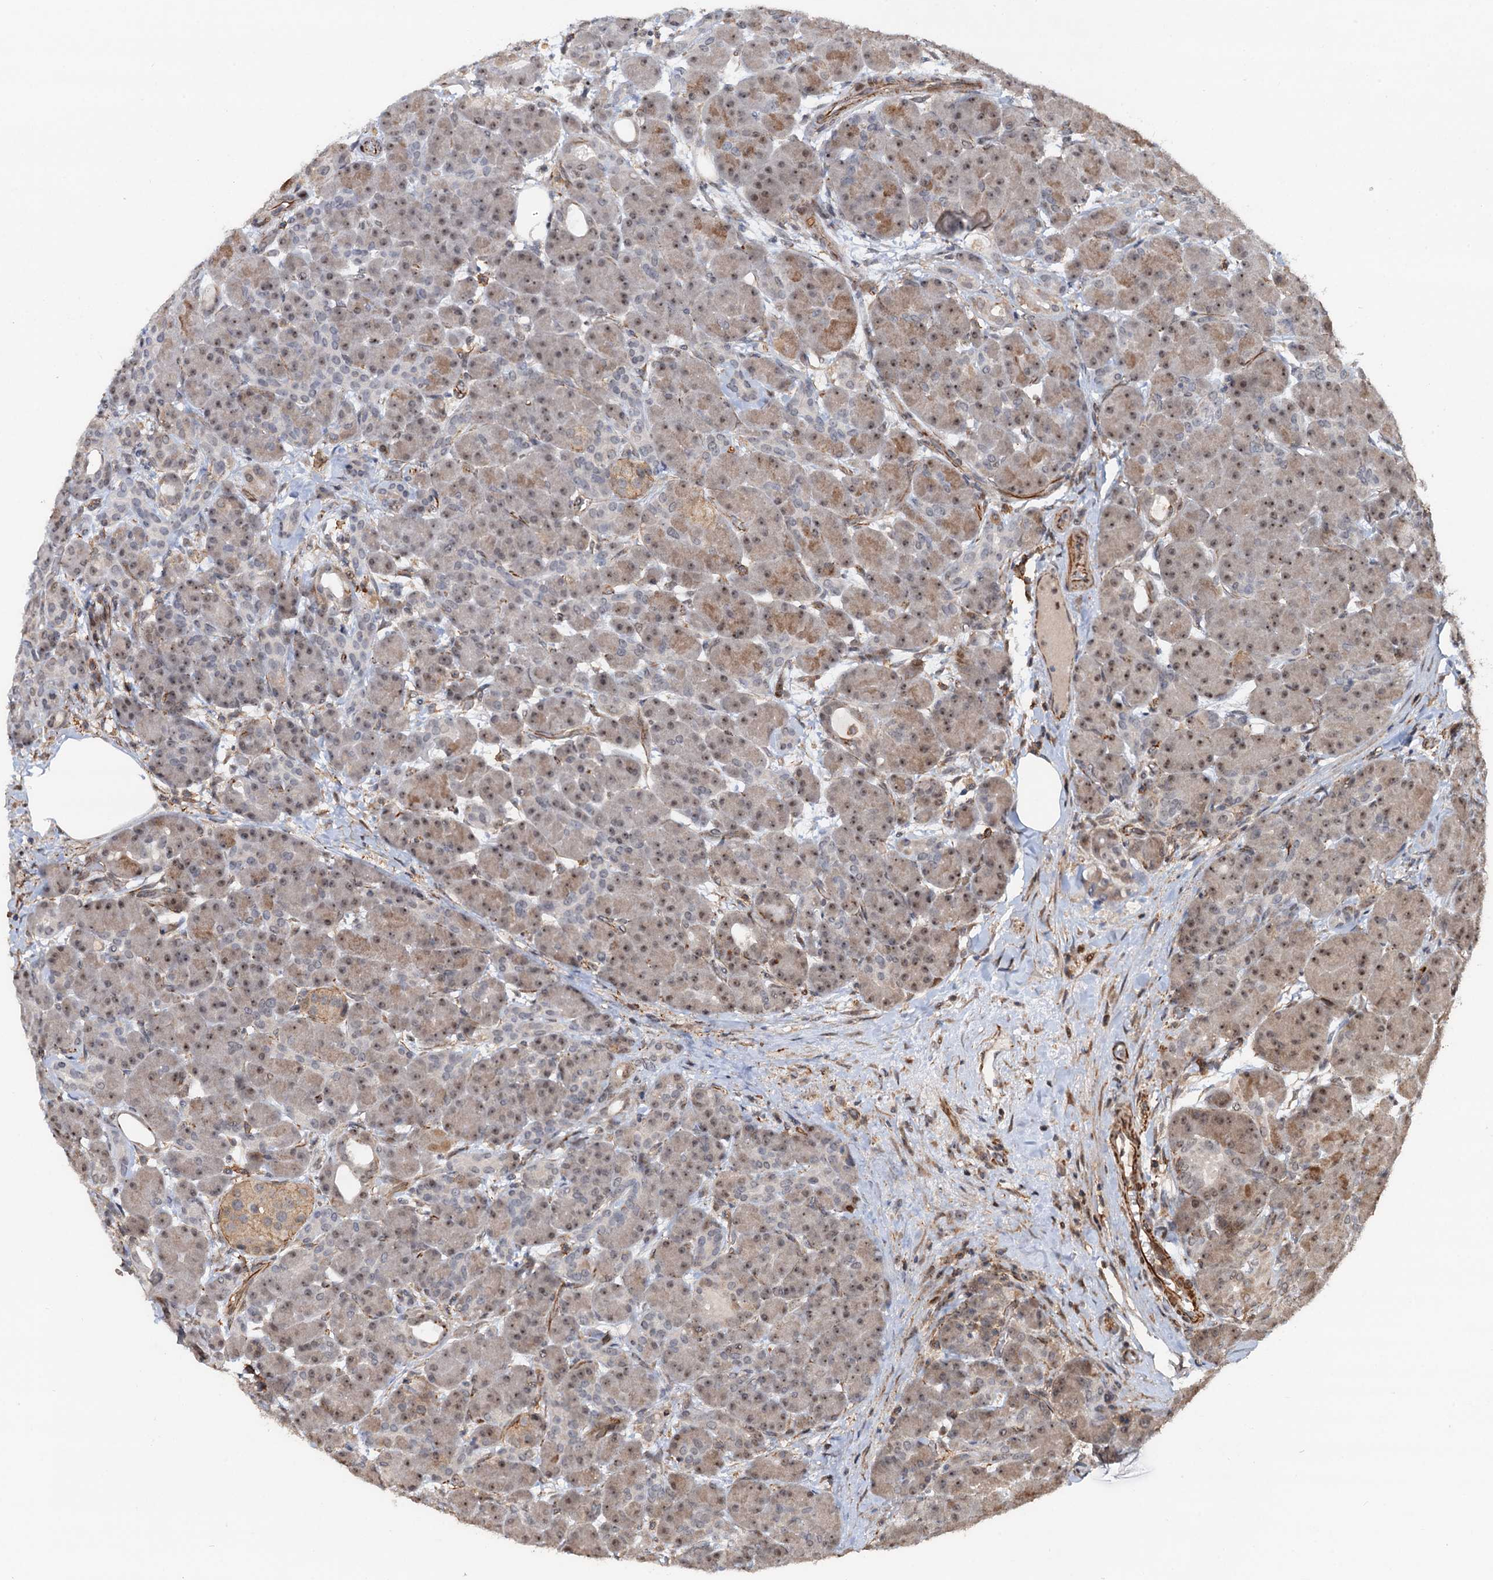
{"staining": {"intensity": "moderate", "quantity": ">75%", "location": "cytoplasmic/membranous,nuclear"}, "tissue": "pancreas", "cell_type": "Exocrine glandular cells", "image_type": "normal", "snomed": [{"axis": "morphology", "description": "Normal tissue, NOS"}, {"axis": "topography", "description": "Pancreas"}], "caption": "Protein staining shows moderate cytoplasmic/membranous,nuclear positivity in about >75% of exocrine glandular cells in benign pancreas. Nuclei are stained in blue.", "gene": "TMA16", "patient": {"sex": "male", "age": 63}}